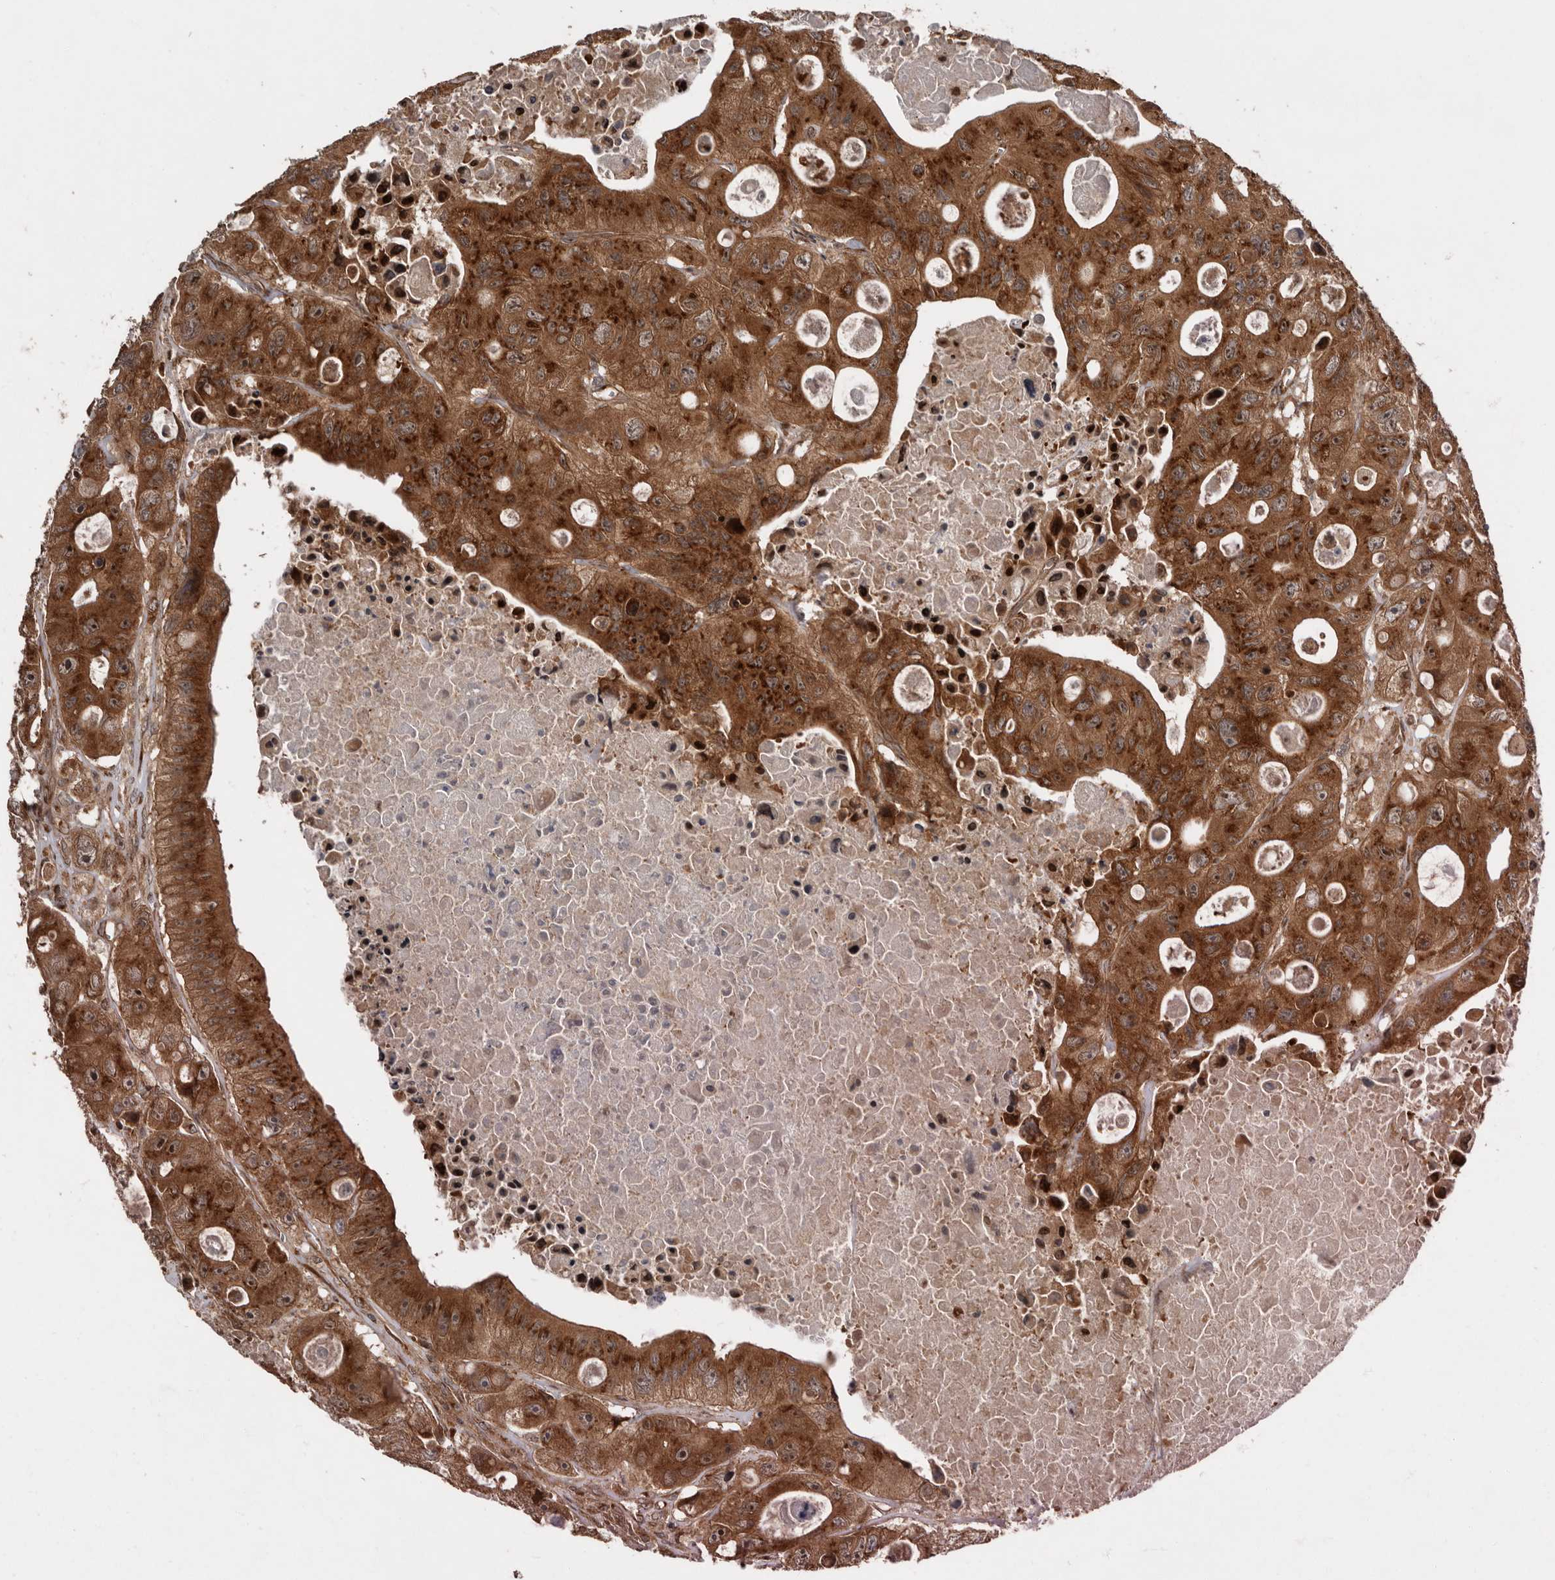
{"staining": {"intensity": "strong", "quantity": ">75%", "location": "cytoplasmic/membranous,nuclear"}, "tissue": "colorectal cancer", "cell_type": "Tumor cells", "image_type": "cancer", "snomed": [{"axis": "morphology", "description": "Adenocarcinoma, NOS"}, {"axis": "topography", "description": "Colon"}], "caption": "High-power microscopy captured an immunohistochemistry (IHC) photomicrograph of colorectal cancer (adenocarcinoma), revealing strong cytoplasmic/membranous and nuclear positivity in about >75% of tumor cells. (DAB = brown stain, brightfield microscopy at high magnification).", "gene": "CCDC190", "patient": {"sex": "female", "age": 46}}